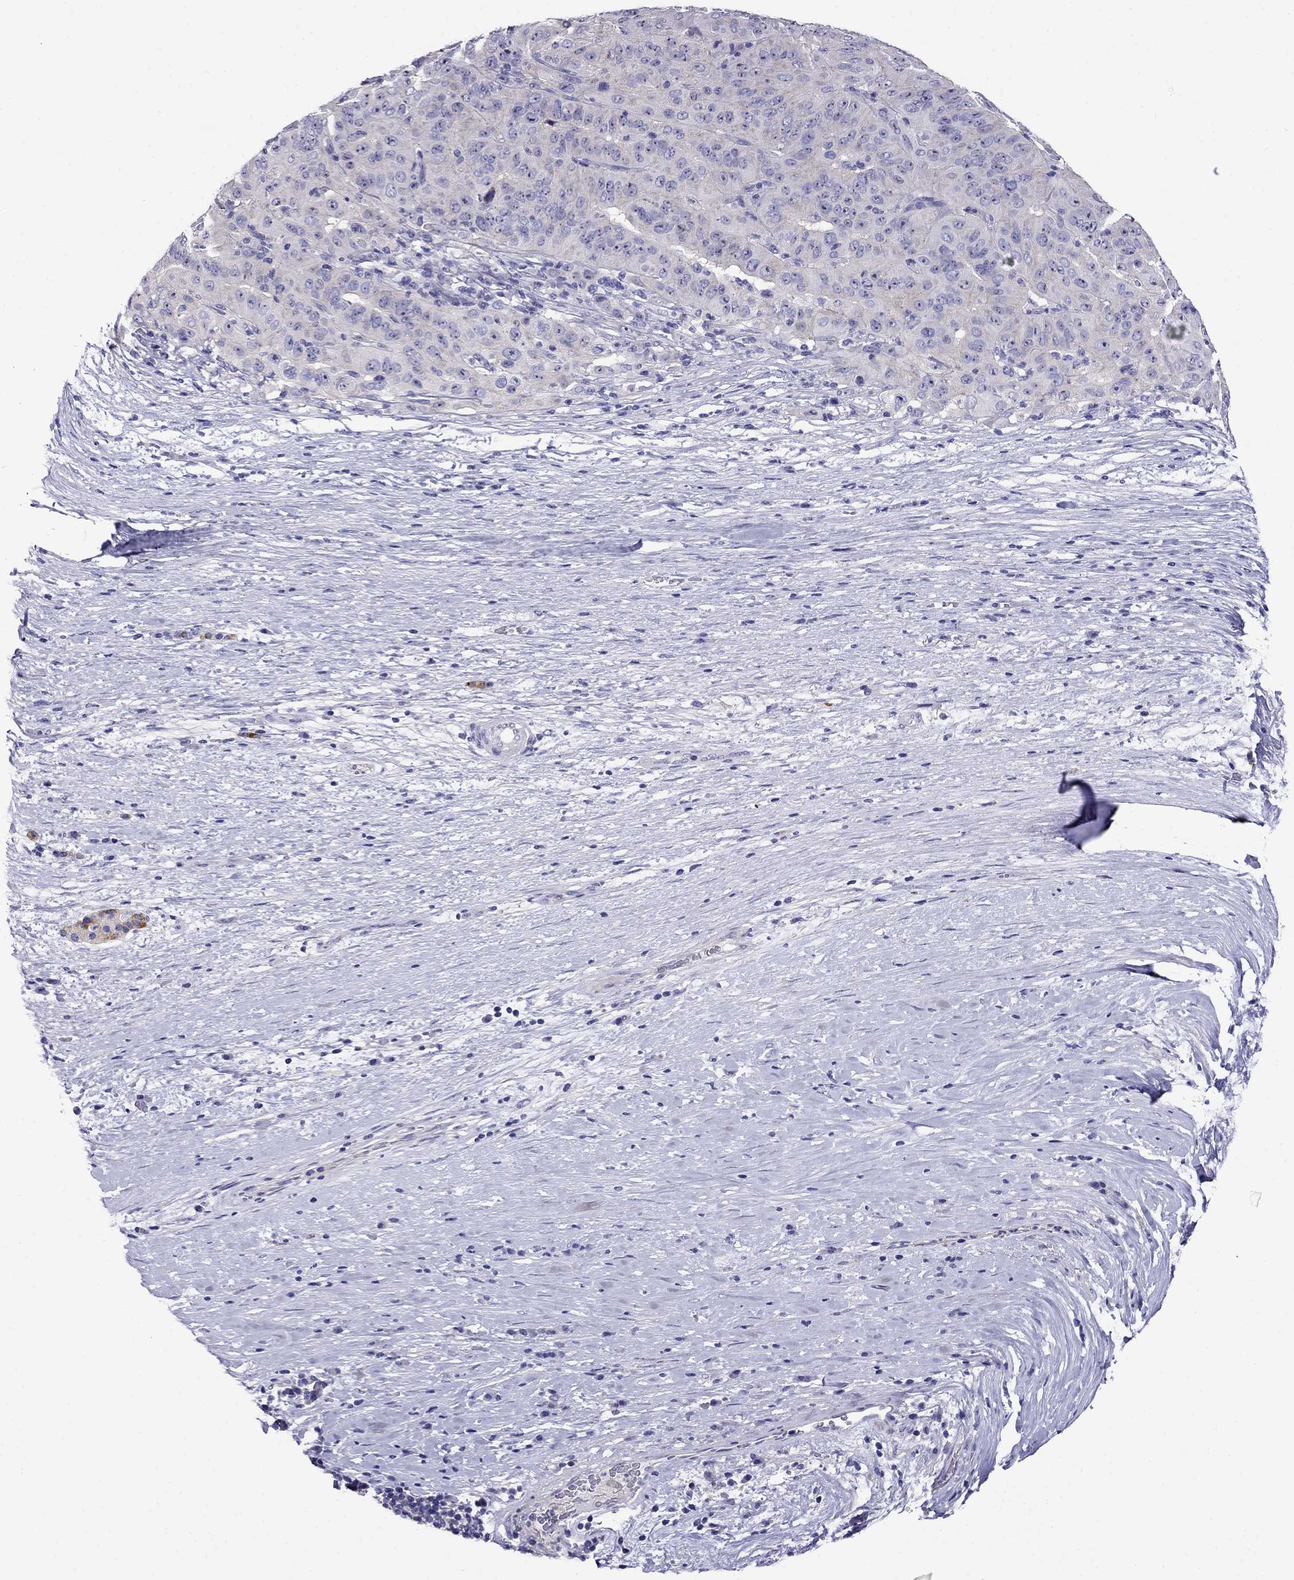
{"staining": {"intensity": "negative", "quantity": "none", "location": "none"}, "tissue": "pancreatic cancer", "cell_type": "Tumor cells", "image_type": "cancer", "snomed": [{"axis": "morphology", "description": "Adenocarcinoma, NOS"}, {"axis": "topography", "description": "Pancreas"}], "caption": "A high-resolution micrograph shows IHC staining of pancreatic cancer, which demonstrates no significant positivity in tumor cells.", "gene": "SCG2", "patient": {"sex": "male", "age": 63}}